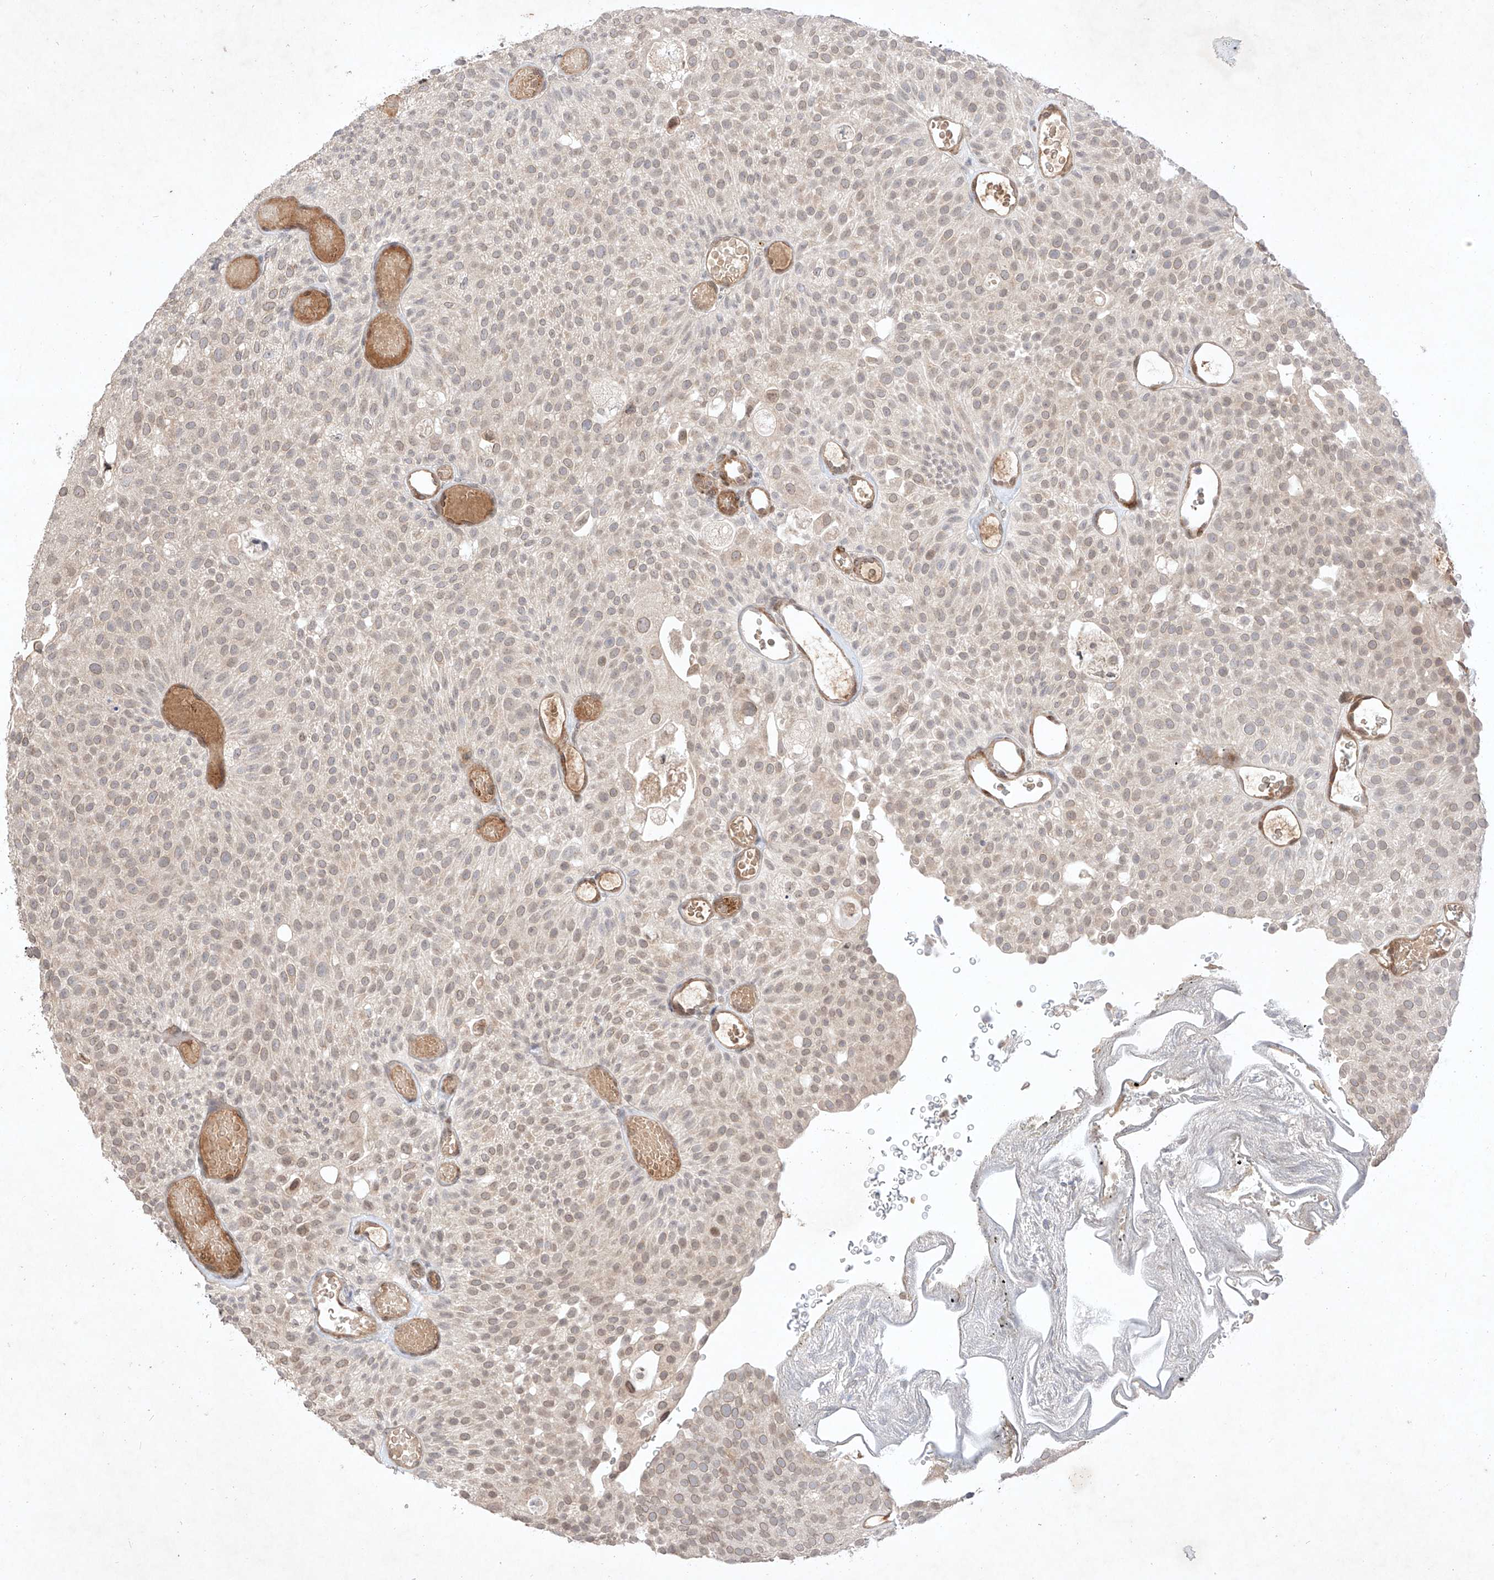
{"staining": {"intensity": "weak", "quantity": "<25%", "location": "cytoplasmic/membranous,nuclear"}, "tissue": "urothelial cancer", "cell_type": "Tumor cells", "image_type": "cancer", "snomed": [{"axis": "morphology", "description": "Urothelial carcinoma, Low grade"}, {"axis": "topography", "description": "Urinary bladder"}], "caption": "Image shows no significant protein staining in tumor cells of urothelial cancer.", "gene": "ZNF124", "patient": {"sex": "male", "age": 78}}